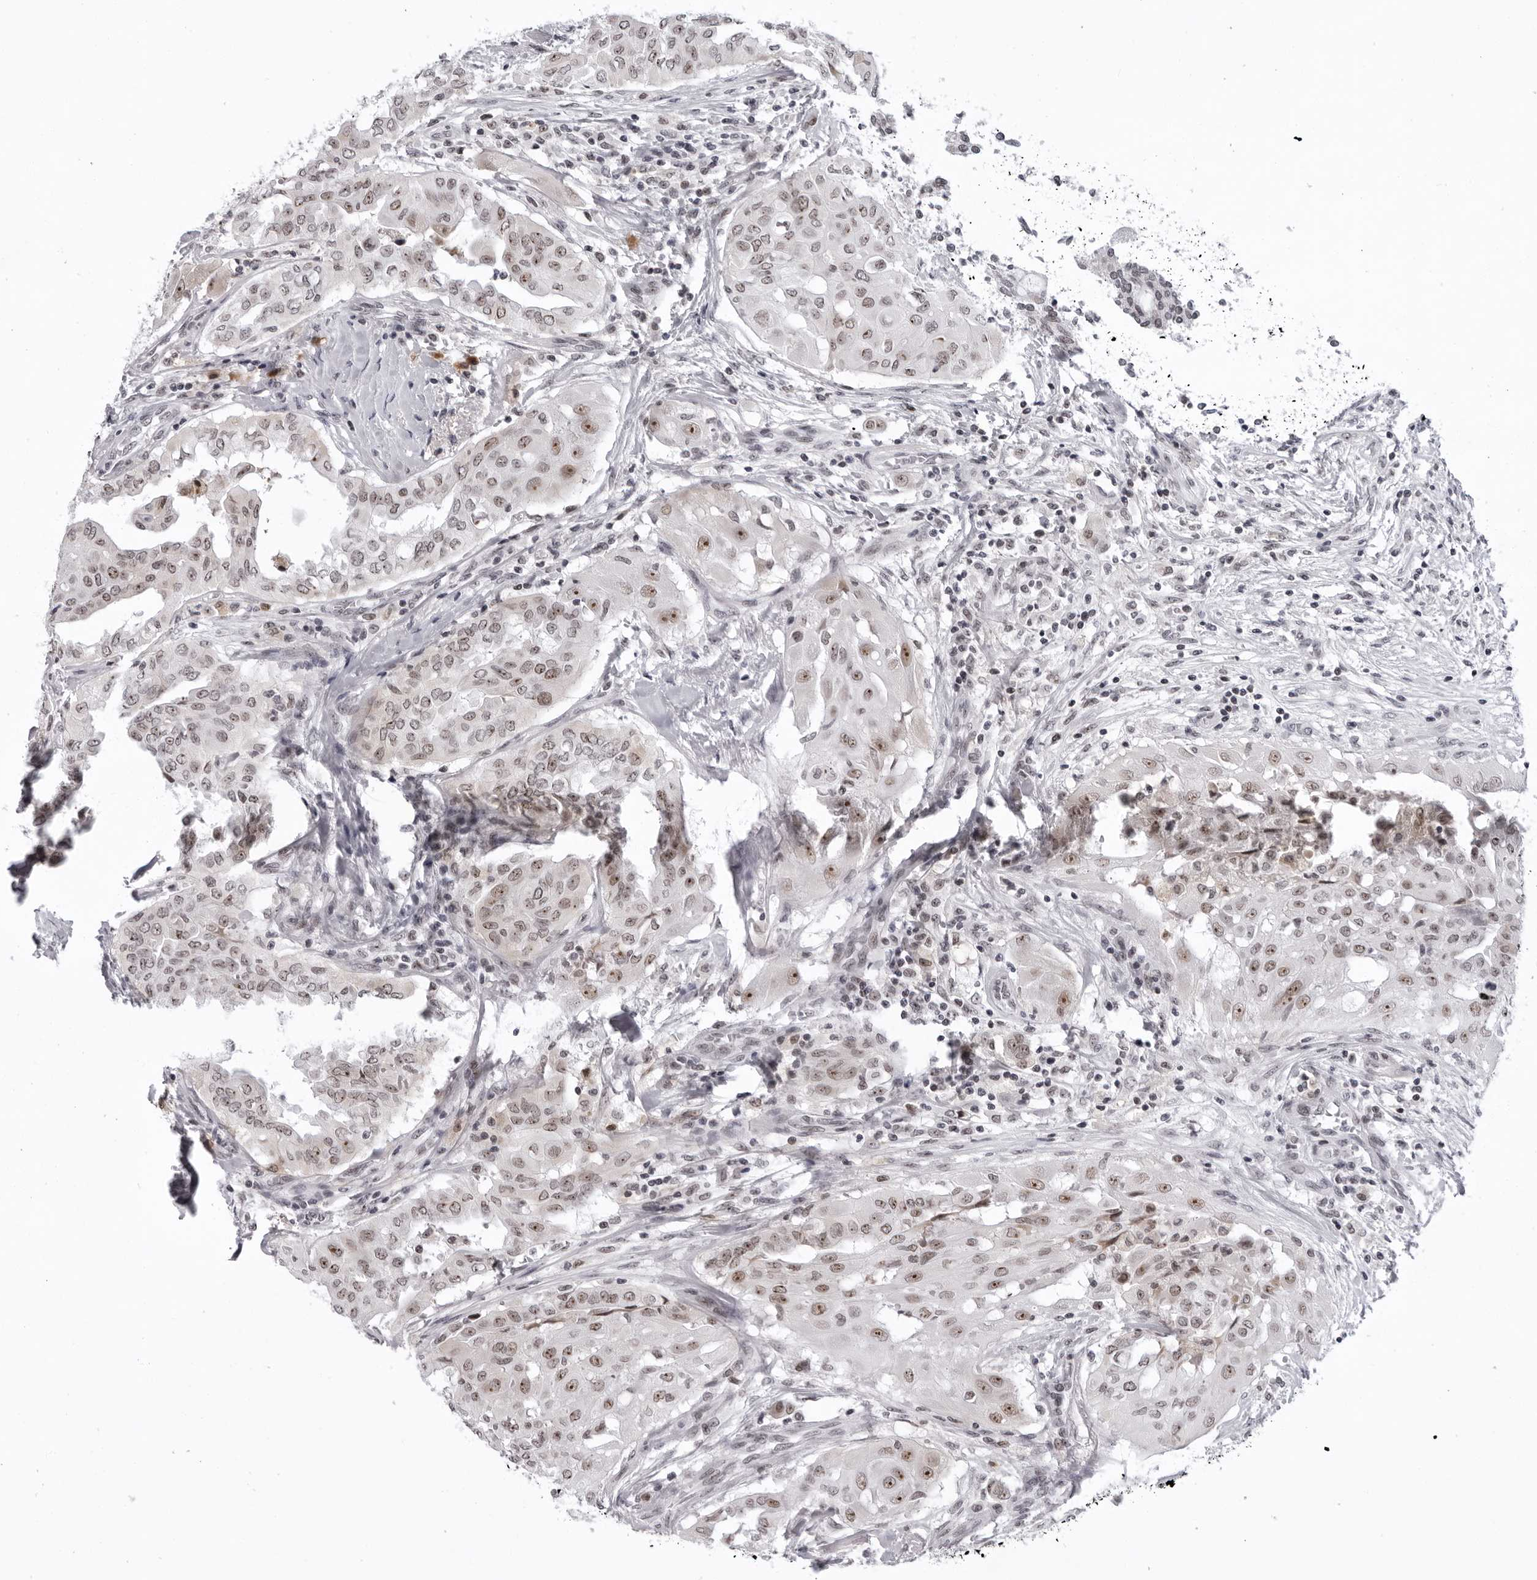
{"staining": {"intensity": "moderate", "quantity": ">75%", "location": "nuclear"}, "tissue": "thyroid cancer", "cell_type": "Tumor cells", "image_type": "cancer", "snomed": [{"axis": "morphology", "description": "Papillary adenocarcinoma, NOS"}, {"axis": "topography", "description": "Thyroid gland"}], "caption": "Papillary adenocarcinoma (thyroid) stained with DAB immunohistochemistry (IHC) shows medium levels of moderate nuclear positivity in approximately >75% of tumor cells. (Brightfield microscopy of DAB IHC at high magnification).", "gene": "EXOSC10", "patient": {"sex": "female", "age": 59}}